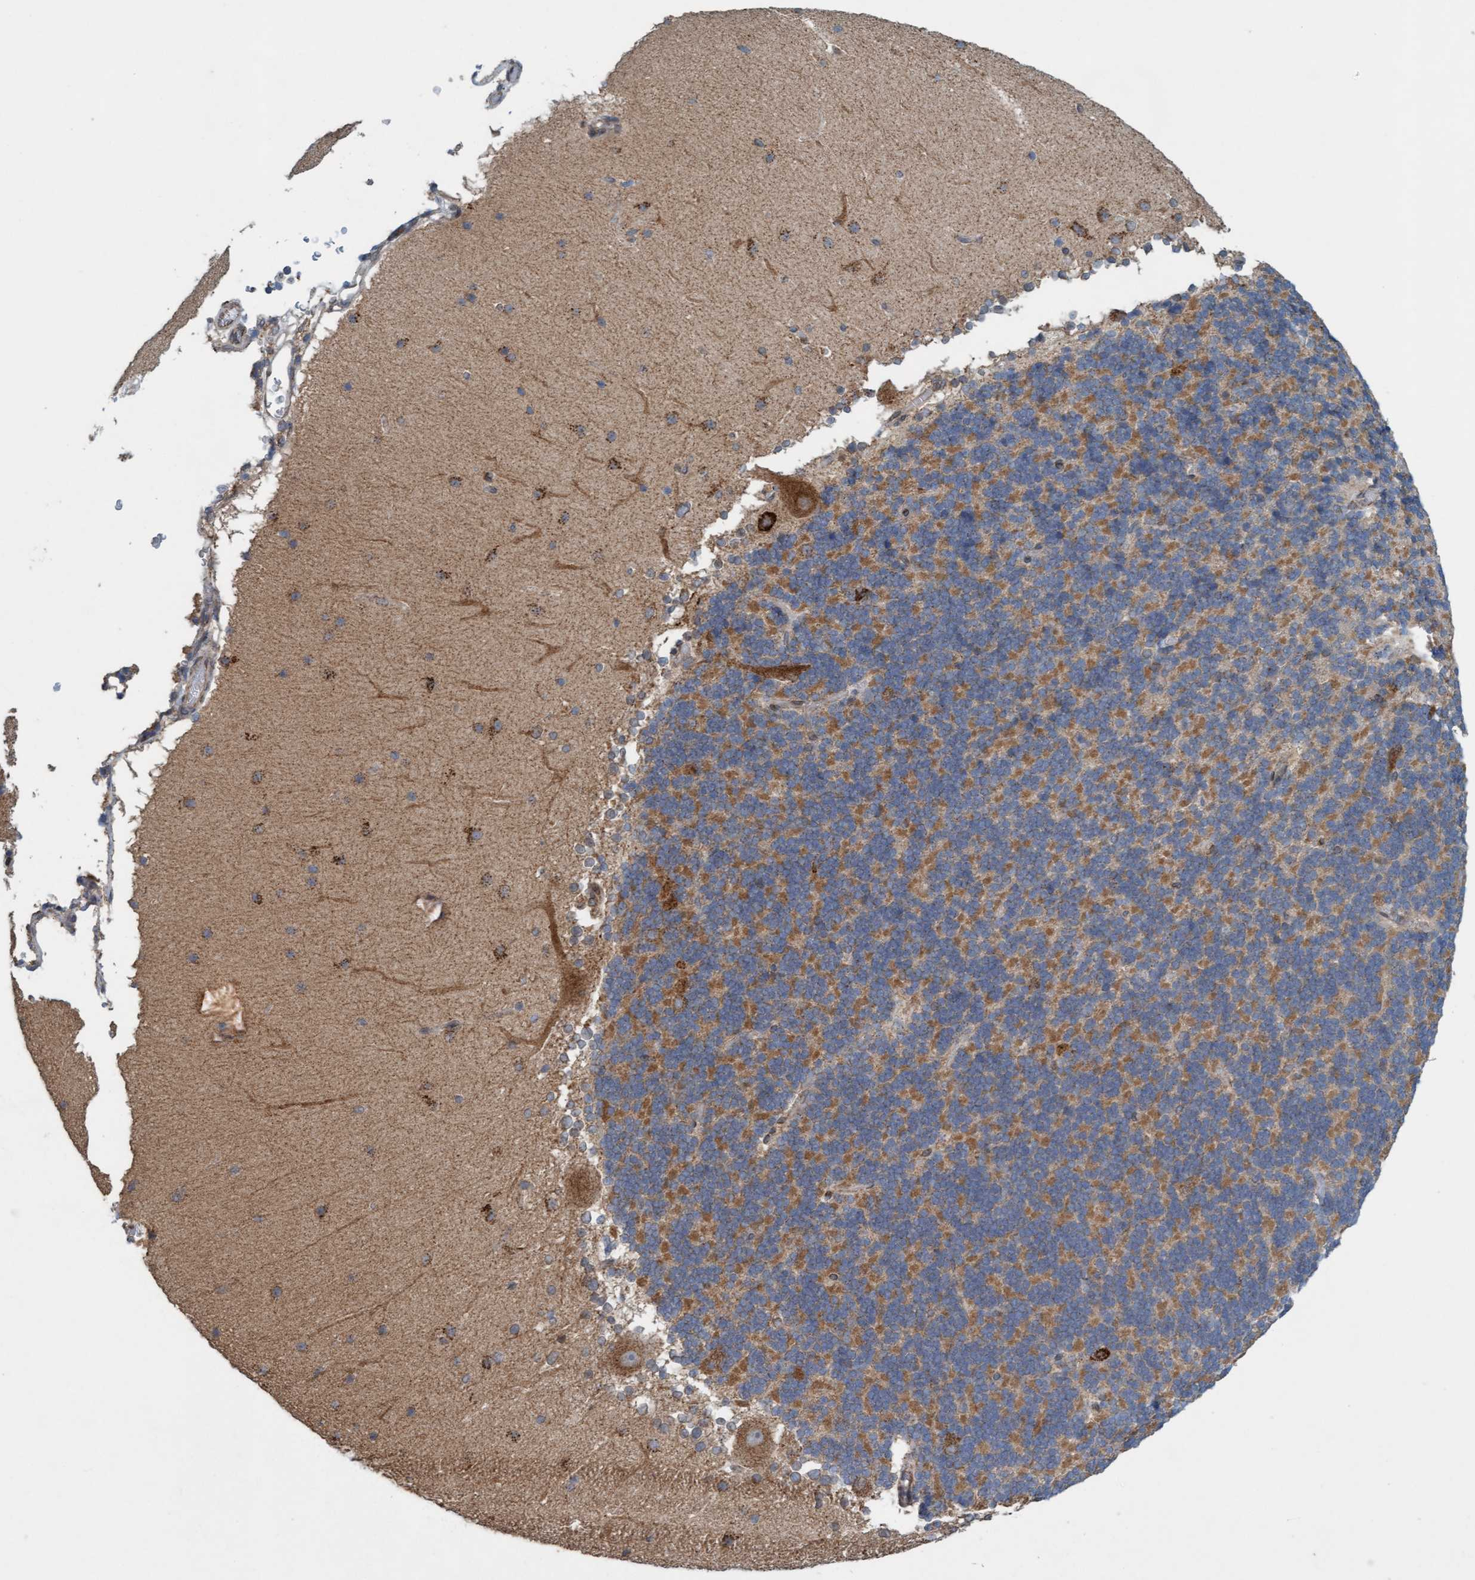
{"staining": {"intensity": "moderate", "quantity": "25%-75%", "location": "cytoplasmic/membranous"}, "tissue": "cerebellum", "cell_type": "Cells in granular layer", "image_type": "normal", "snomed": [{"axis": "morphology", "description": "Normal tissue, NOS"}, {"axis": "topography", "description": "Cerebellum"}], "caption": "IHC of unremarkable human cerebellum shows medium levels of moderate cytoplasmic/membranous staining in approximately 25%-75% of cells in granular layer.", "gene": "MRPS23", "patient": {"sex": "female", "age": 19}}